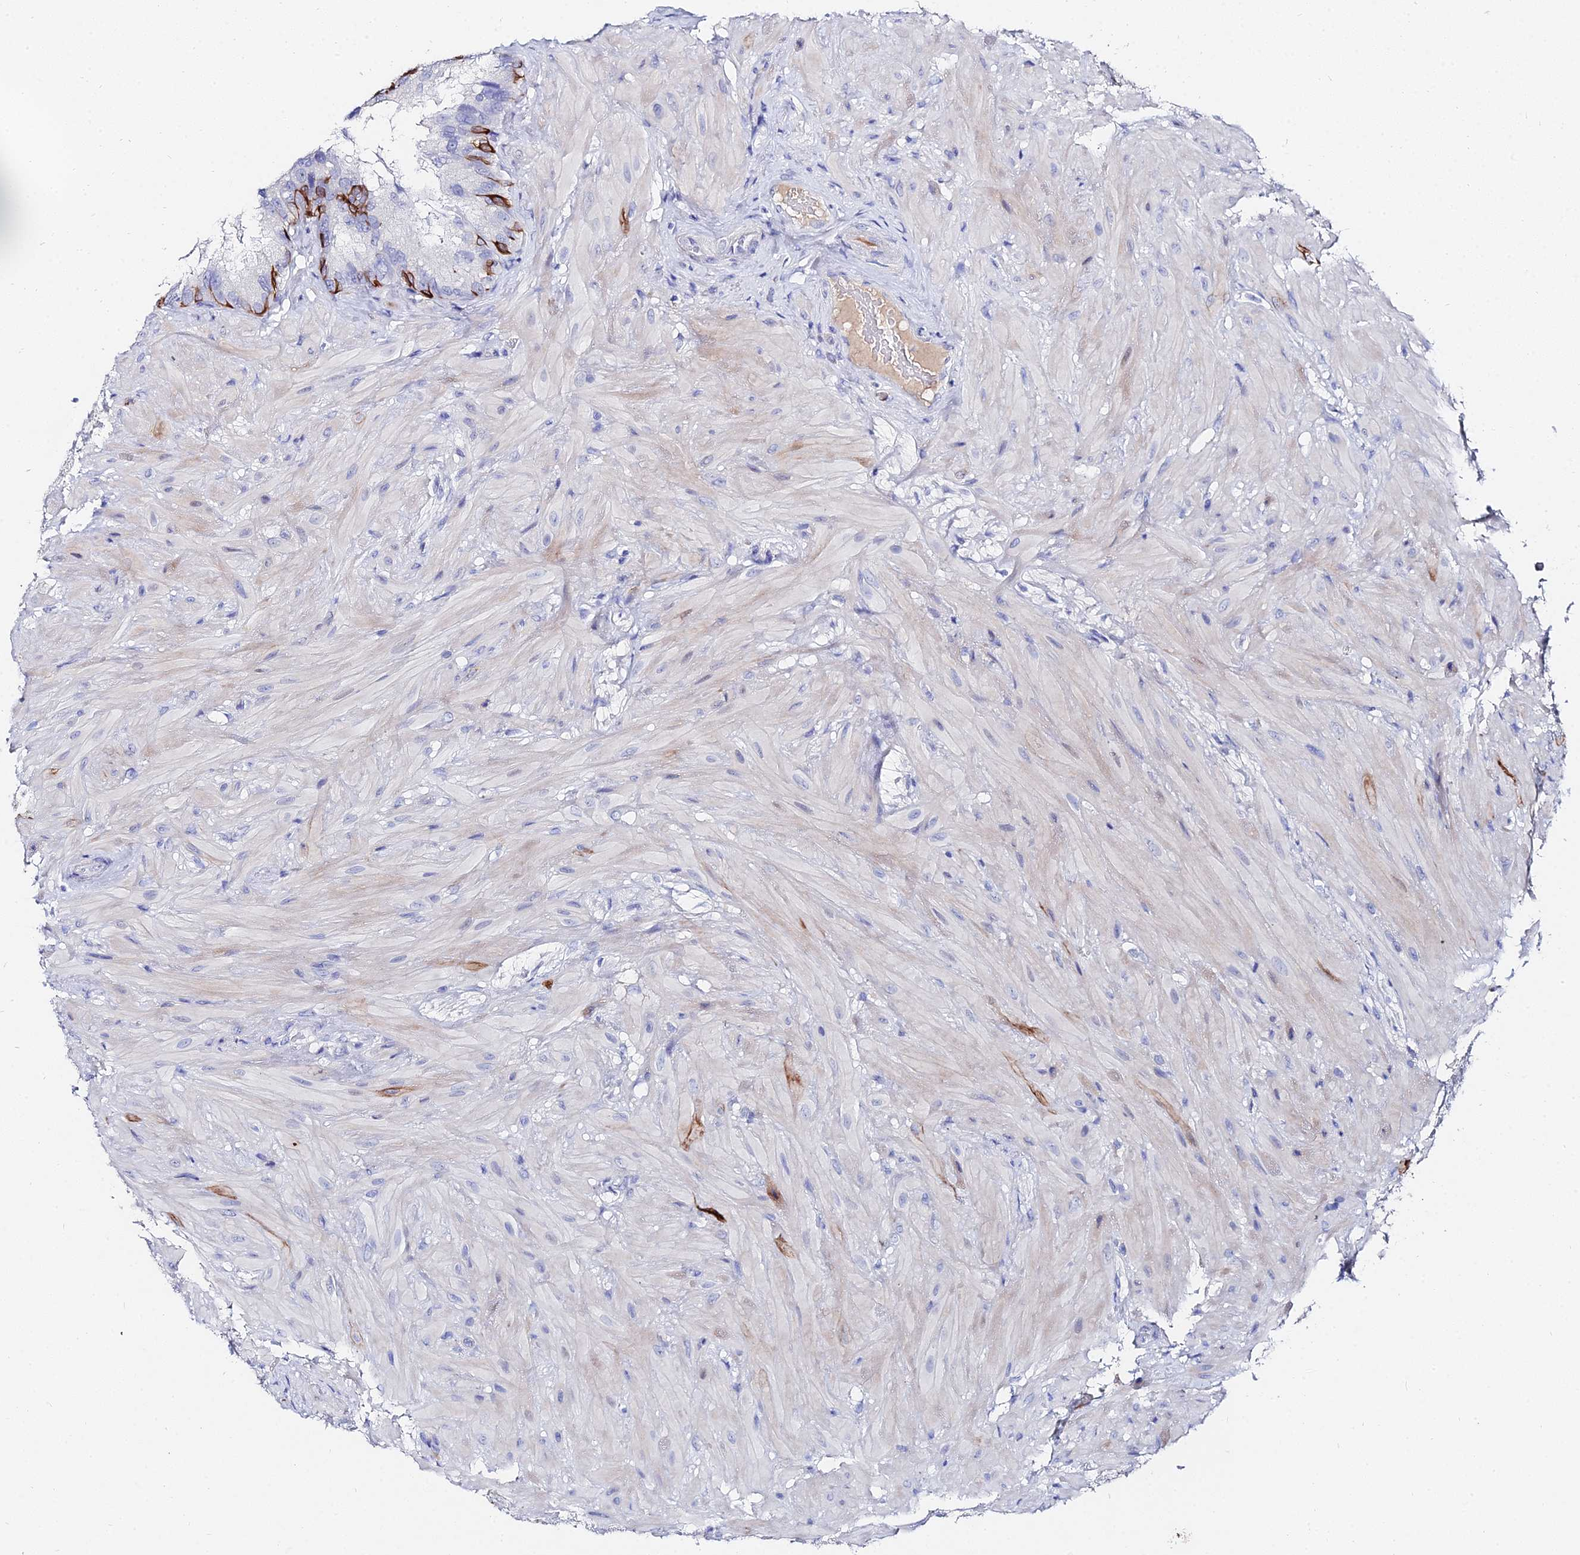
{"staining": {"intensity": "strong", "quantity": "<25%", "location": "cytoplasmic/membranous"}, "tissue": "seminal vesicle", "cell_type": "Glandular cells", "image_type": "normal", "snomed": [{"axis": "morphology", "description": "Normal tissue, NOS"}, {"axis": "topography", "description": "Seminal veicle"}, {"axis": "topography", "description": "Peripheral nerve tissue"}], "caption": "Immunohistochemical staining of benign human seminal vesicle exhibits strong cytoplasmic/membranous protein expression in approximately <25% of glandular cells. Using DAB (3,3'-diaminobenzidine) (brown) and hematoxylin (blue) stains, captured at high magnification using brightfield microscopy.", "gene": "KRT17", "patient": {"sex": "male", "age": 67}}